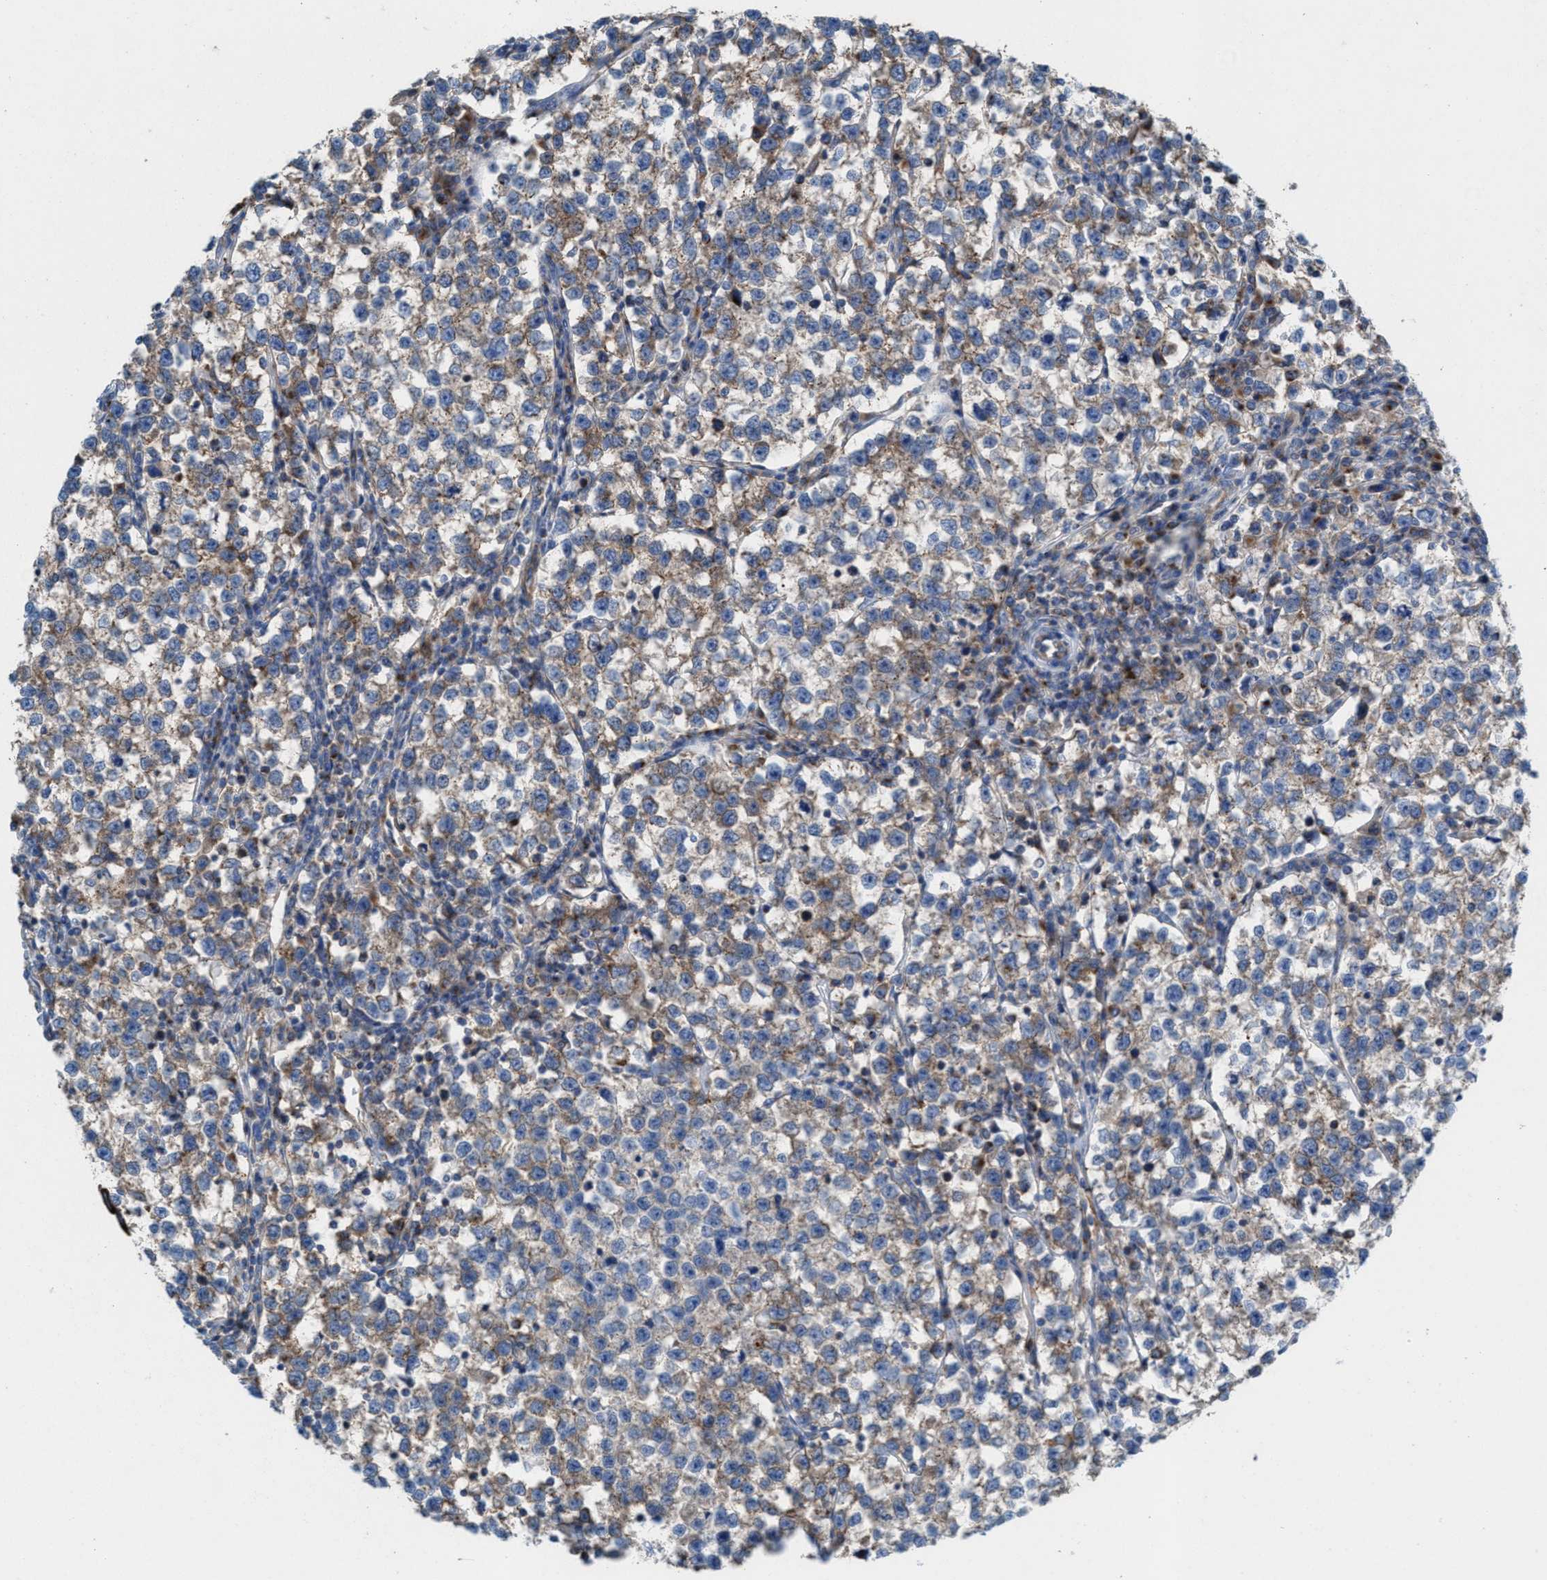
{"staining": {"intensity": "weak", "quantity": ">75%", "location": "cytoplasmic/membranous"}, "tissue": "testis cancer", "cell_type": "Tumor cells", "image_type": "cancer", "snomed": [{"axis": "morphology", "description": "Normal tissue, NOS"}, {"axis": "morphology", "description": "Seminoma, NOS"}, {"axis": "topography", "description": "Testis"}], "caption": "Testis cancer tissue shows weak cytoplasmic/membranous staining in about >75% of tumor cells, visualized by immunohistochemistry.", "gene": "NYAP1", "patient": {"sex": "male", "age": 43}}